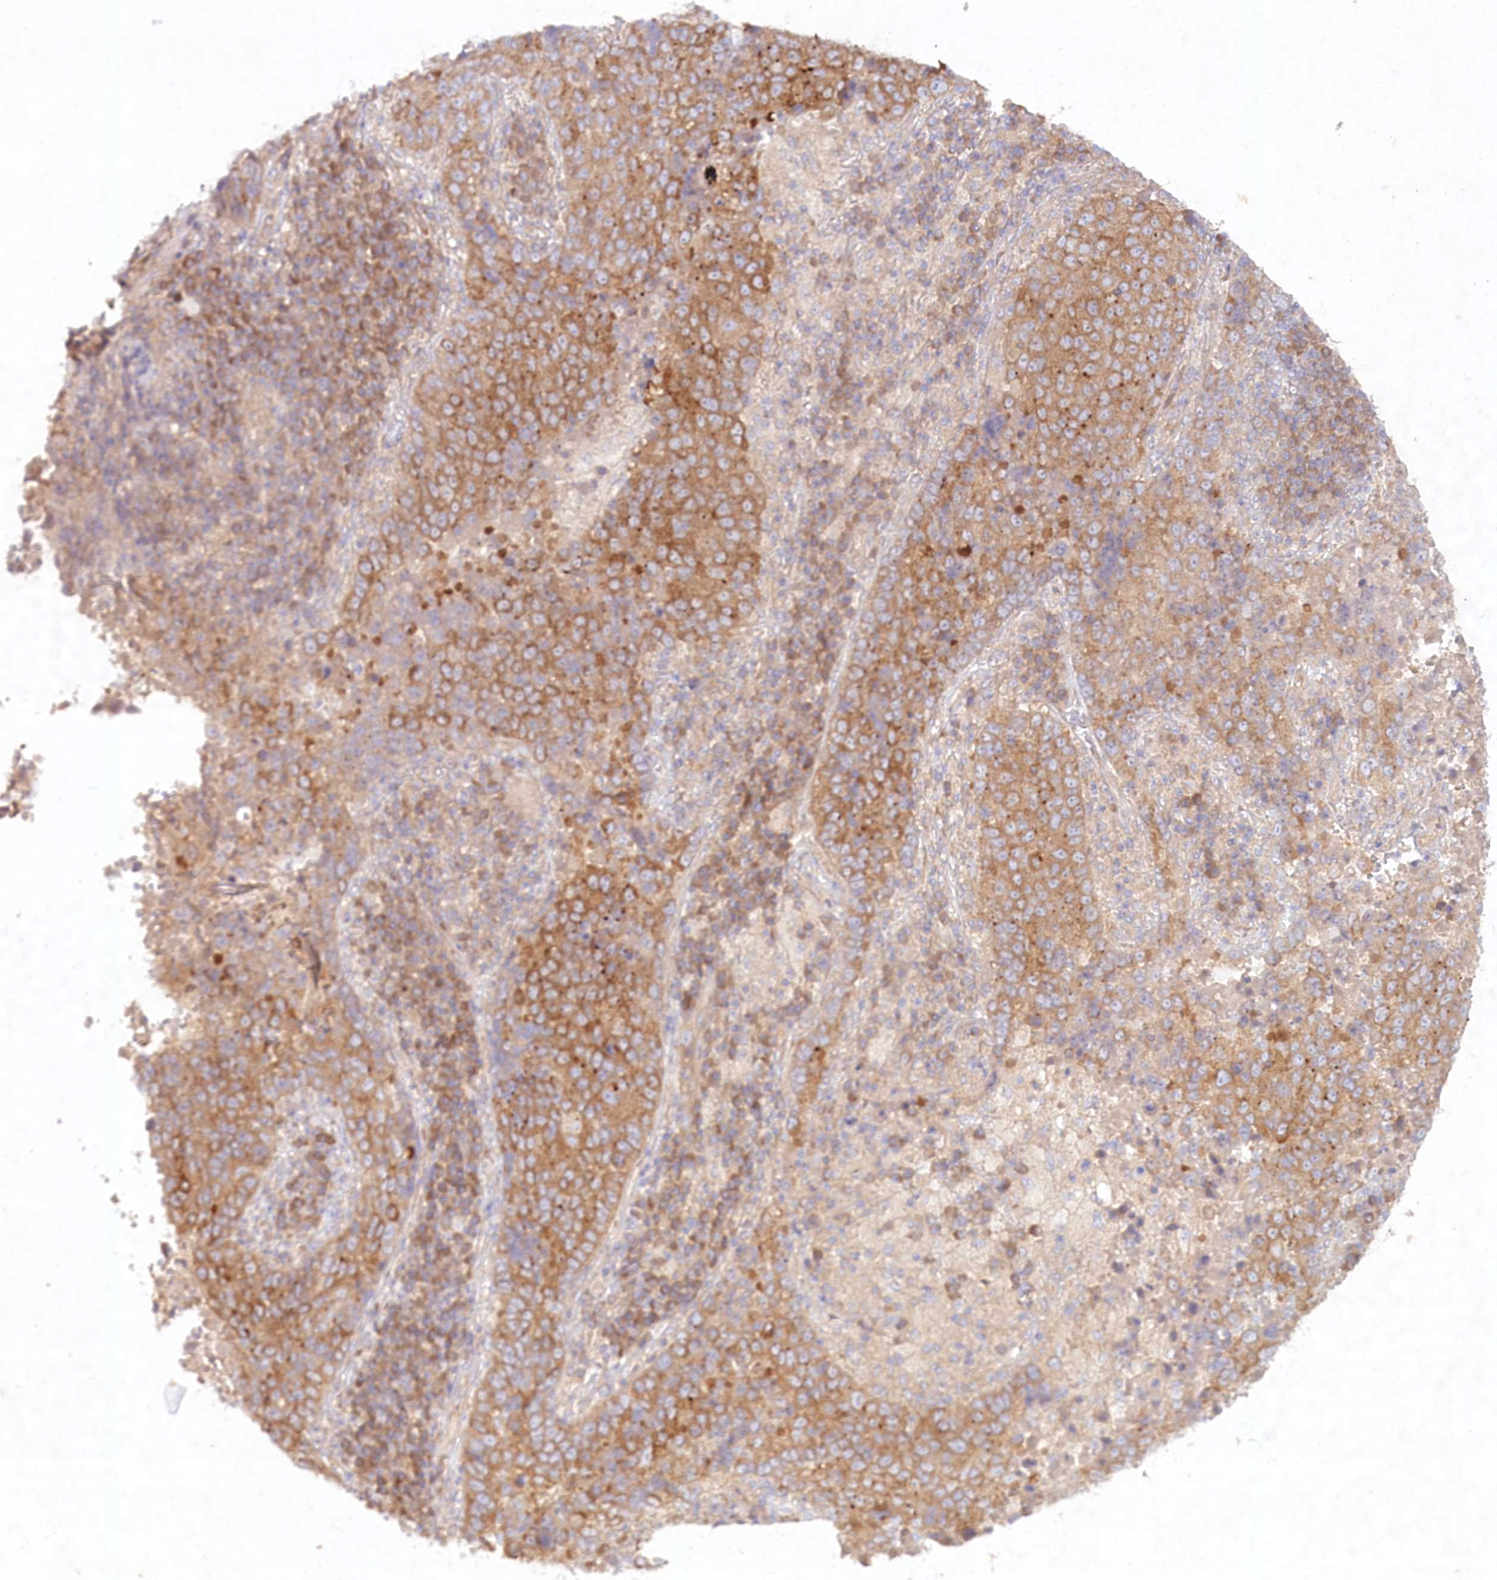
{"staining": {"intensity": "moderate", "quantity": ">75%", "location": "cytoplasmic/membranous"}, "tissue": "lung cancer", "cell_type": "Tumor cells", "image_type": "cancer", "snomed": [{"axis": "morphology", "description": "Squamous cell carcinoma, NOS"}, {"axis": "topography", "description": "Lung"}], "caption": "A brown stain labels moderate cytoplasmic/membranous expression of a protein in human squamous cell carcinoma (lung) tumor cells. The protein of interest is stained brown, and the nuclei are stained in blue (DAB (3,3'-diaminobenzidine) IHC with brightfield microscopy, high magnification).", "gene": "TNIP1", "patient": {"sex": "male", "age": 73}}